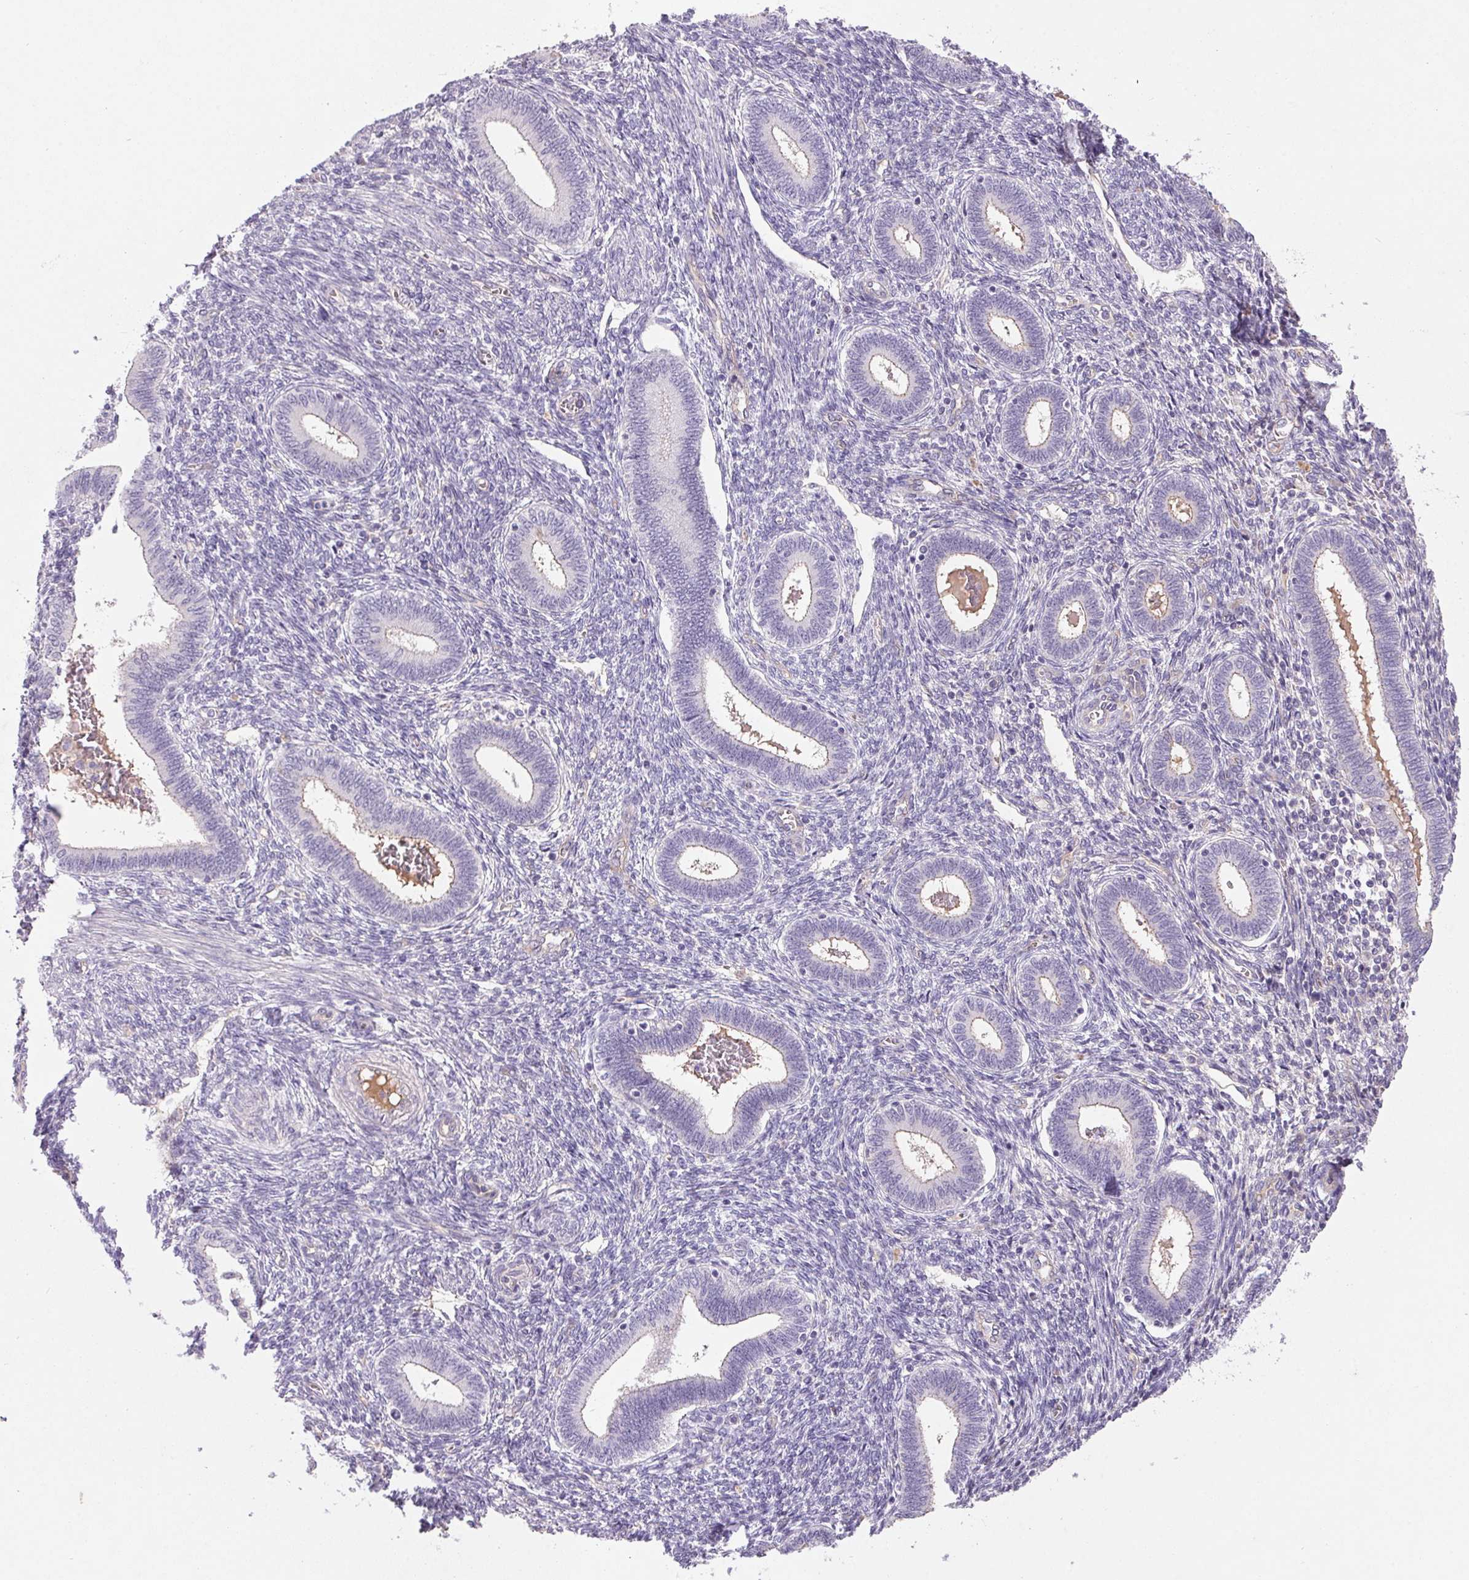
{"staining": {"intensity": "negative", "quantity": "none", "location": "none"}, "tissue": "endometrium", "cell_type": "Cells in endometrial stroma", "image_type": "normal", "snomed": [{"axis": "morphology", "description": "Normal tissue, NOS"}, {"axis": "topography", "description": "Endometrium"}], "caption": "Immunohistochemical staining of benign human endometrium reveals no significant staining in cells in endometrial stroma.", "gene": "APOC4", "patient": {"sex": "female", "age": 42}}